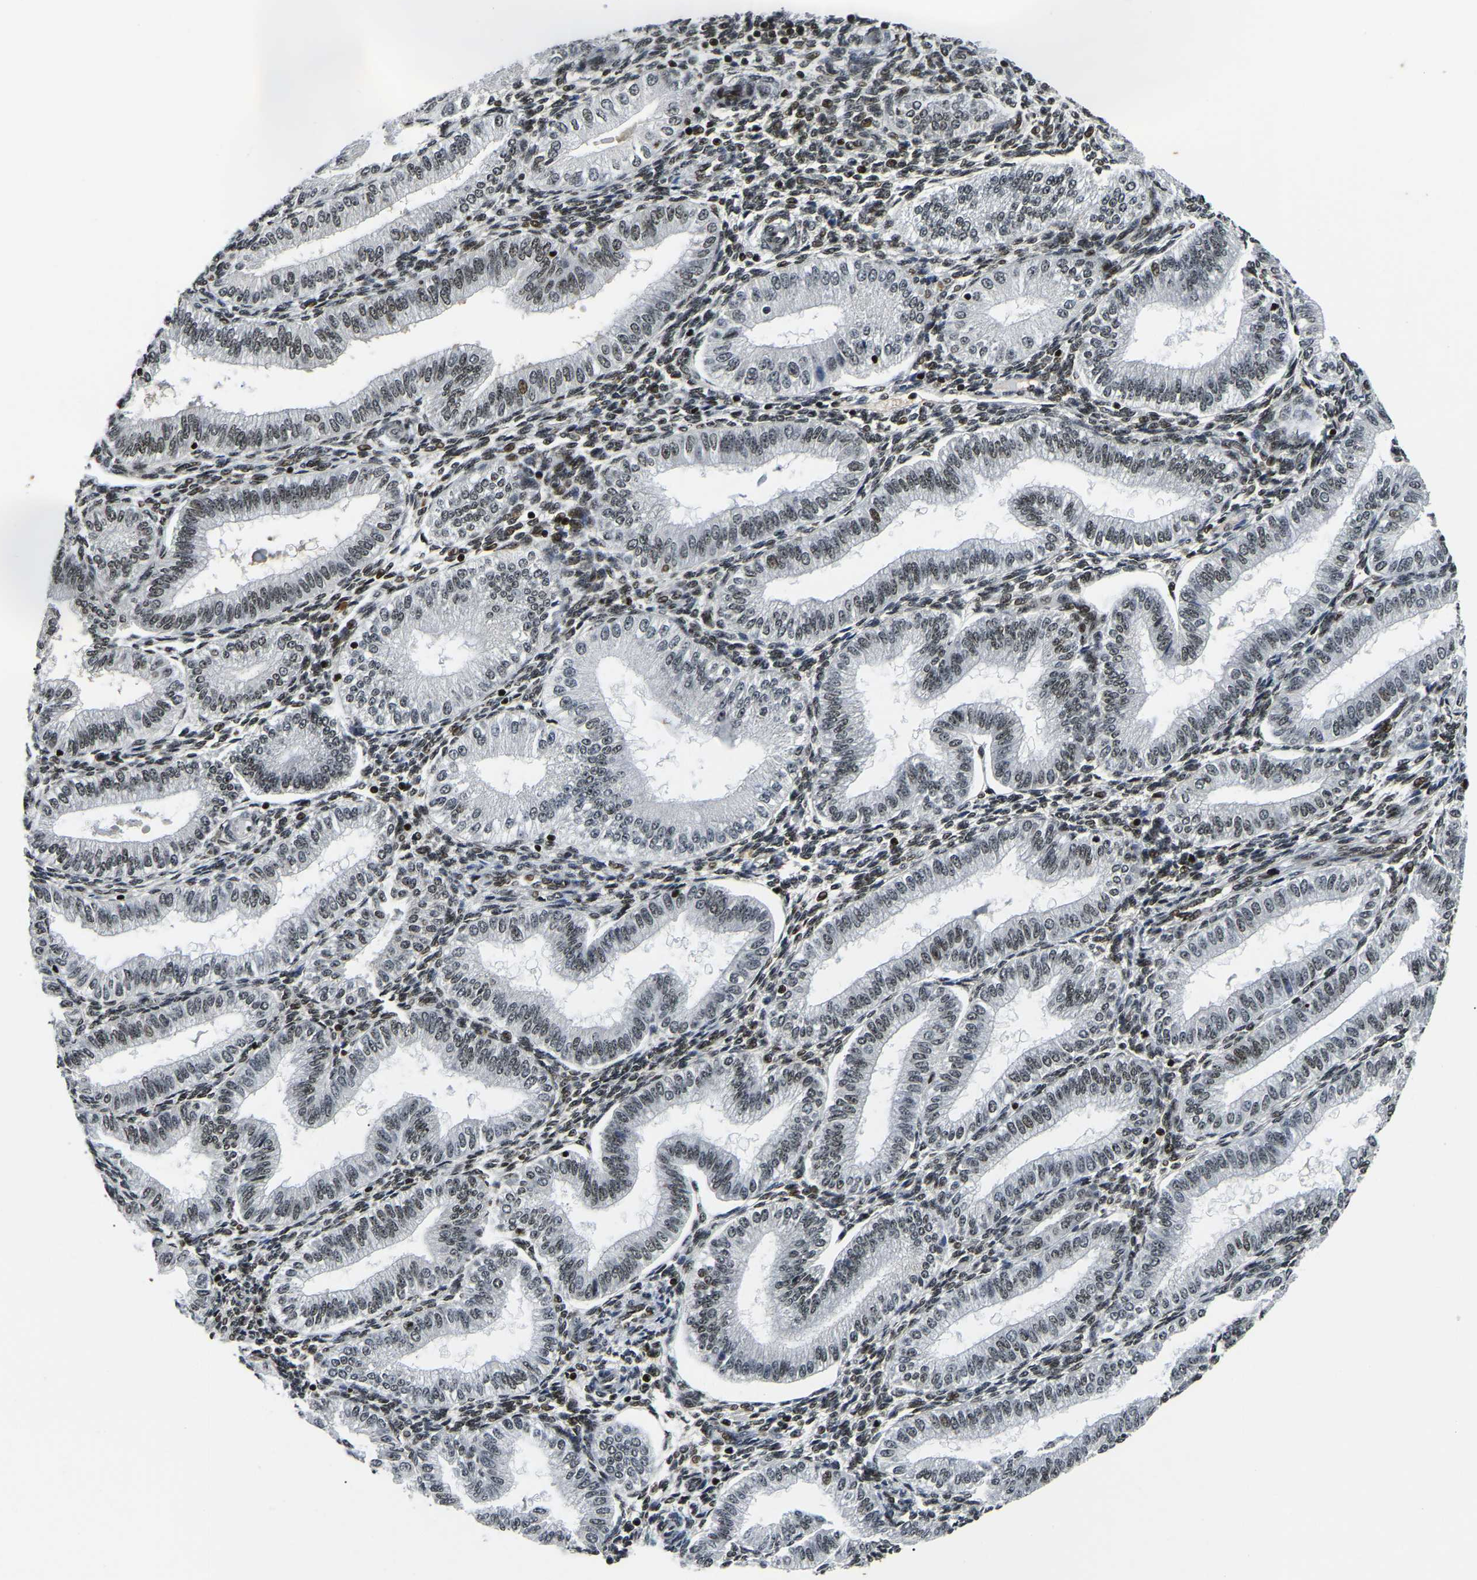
{"staining": {"intensity": "strong", "quantity": "25%-75%", "location": "nuclear"}, "tissue": "endometrium", "cell_type": "Cells in endometrial stroma", "image_type": "normal", "snomed": [{"axis": "morphology", "description": "Normal tissue, NOS"}, {"axis": "topography", "description": "Endometrium"}], "caption": "Protein expression analysis of unremarkable human endometrium reveals strong nuclear staining in about 25%-75% of cells in endometrial stroma.", "gene": "LRRC61", "patient": {"sex": "female", "age": 39}}